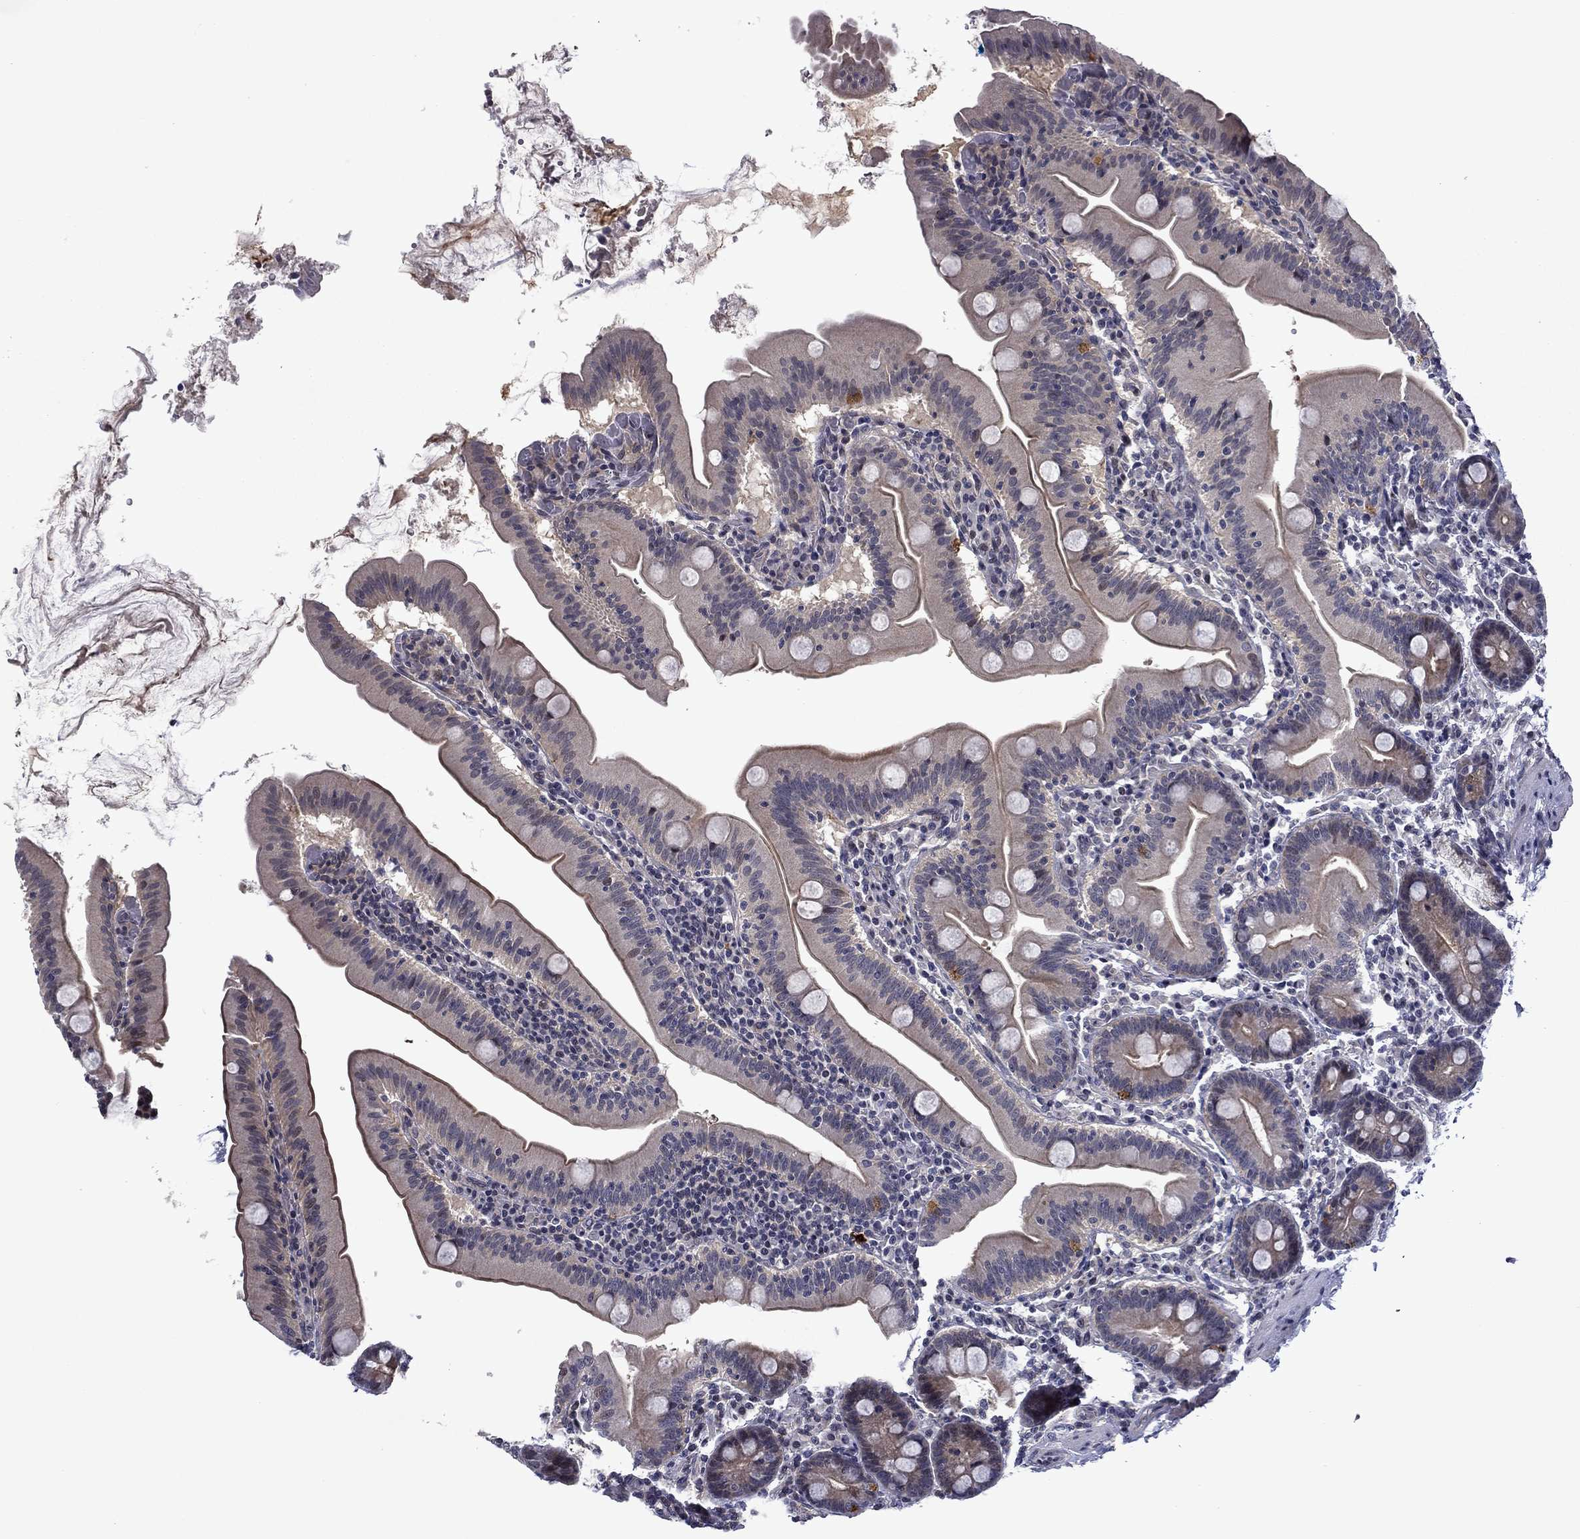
{"staining": {"intensity": "moderate", "quantity": "<25%", "location": "cytoplasmic/membranous"}, "tissue": "small intestine", "cell_type": "Glandular cells", "image_type": "normal", "snomed": [{"axis": "morphology", "description": "Normal tissue, NOS"}, {"axis": "topography", "description": "Small intestine"}], "caption": "IHC of unremarkable small intestine reveals low levels of moderate cytoplasmic/membranous staining in about <25% of glandular cells.", "gene": "B3GAT1", "patient": {"sex": "male", "age": 37}}